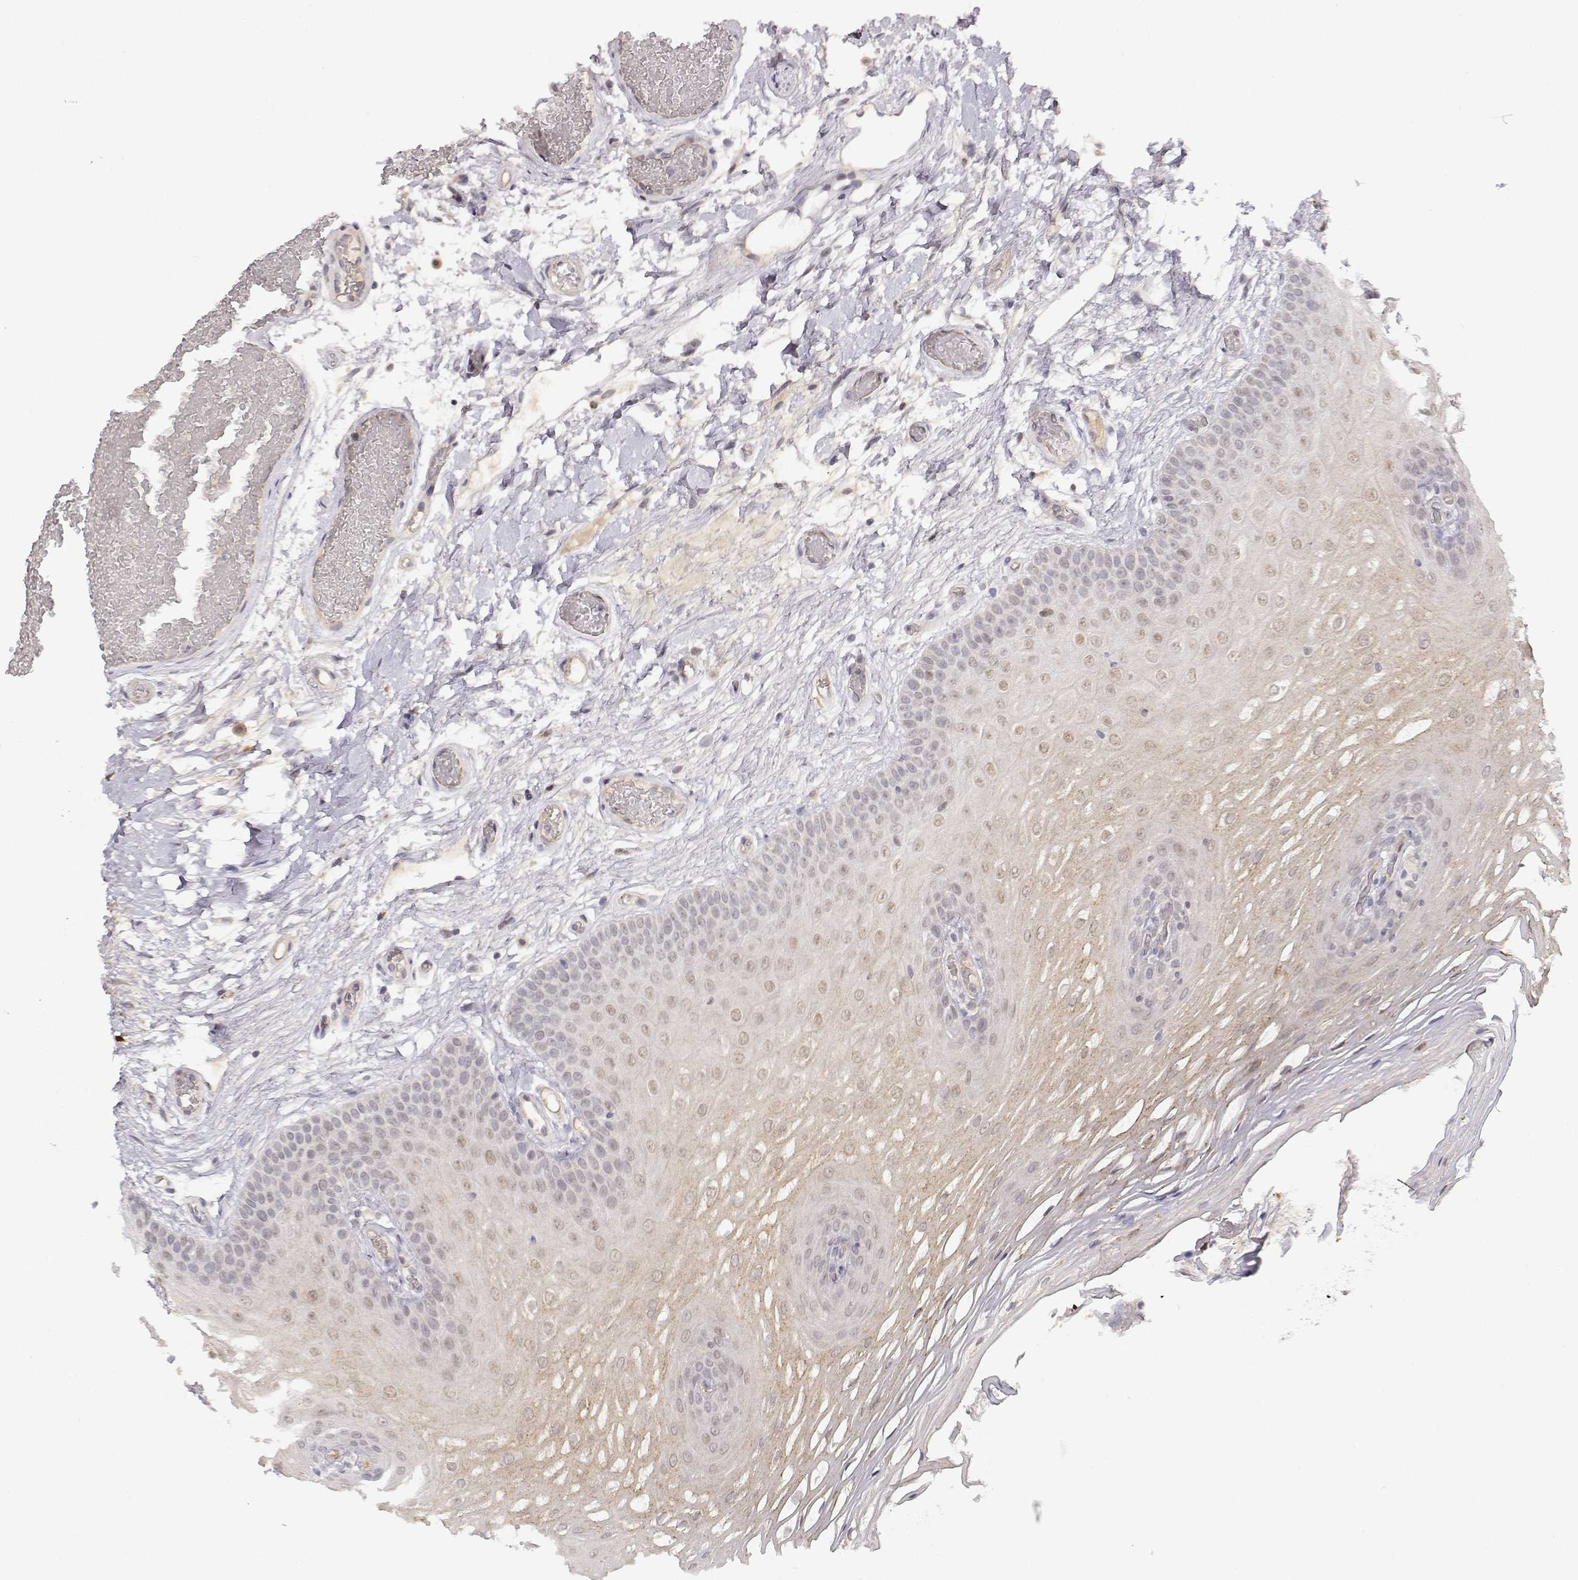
{"staining": {"intensity": "weak", "quantity": "<25%", "location": "cytoplasmic/membranous,nuclear"}, "tissue": "oral mucosa", "cell_type": "Squamous epithelial cells", "image_type": "normal", "snomed": [{"axis": "morphology", "description": "Normal tissue, NOS"}, {"axis": "morphology", "description": "Squamous cell carcinoma, NOS"}, {"axis": "topography", "description": "Oral tissue"}, {"axis": "topography", "description": "Head-Neck"}], "caption": "Immunohistochemistry histopathology image of normal oral mucosa: human oral mucosa stained with DAB (3,3'-diaminobenzidine) demonstrates no significant protein positivity in squamous epithelial cells. (Immunohistochemistry, brightfield microscopy, high magnification).", "gene": "EAF2", "patient": {"sex": "male", "age": 78}}